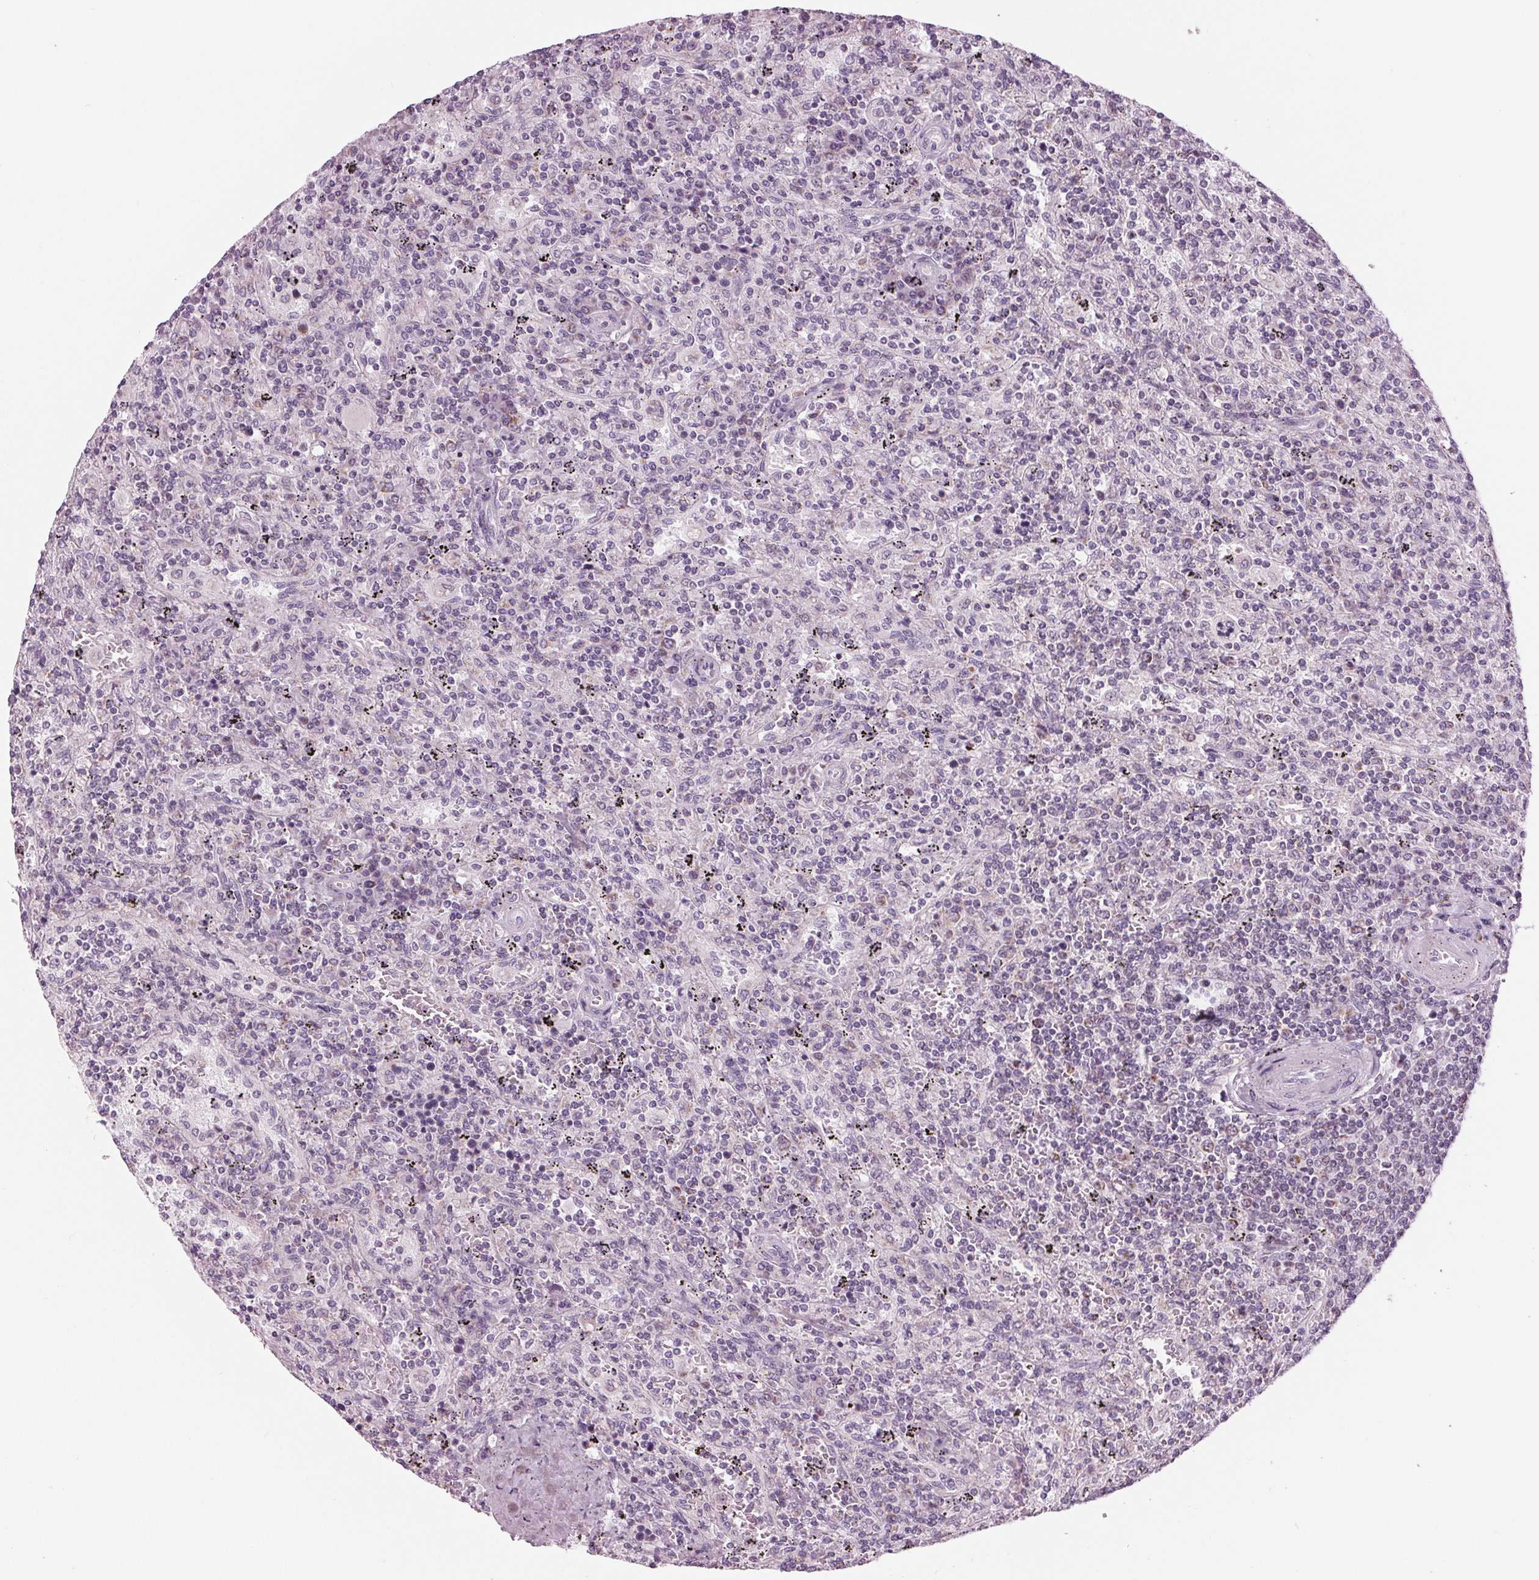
{"staining": {"intensity": "negative", "quantity": "none", "location": "none"}, "tissue": "lymphoma", "cell_type": "Tumor cells", "image_type": "cancer", "snomed": [{"axis": "morphology", "description": "Malignant lymphoma, non-Hodgkin's type, Low grade"}, {"axis": "topography", "description": "Spleen"}], "caption": "Tumor cells are negative for brown protein staining in lymphoma.", "gene": "SAMD4A", "patient": {"sex": "male", "age": 62}}